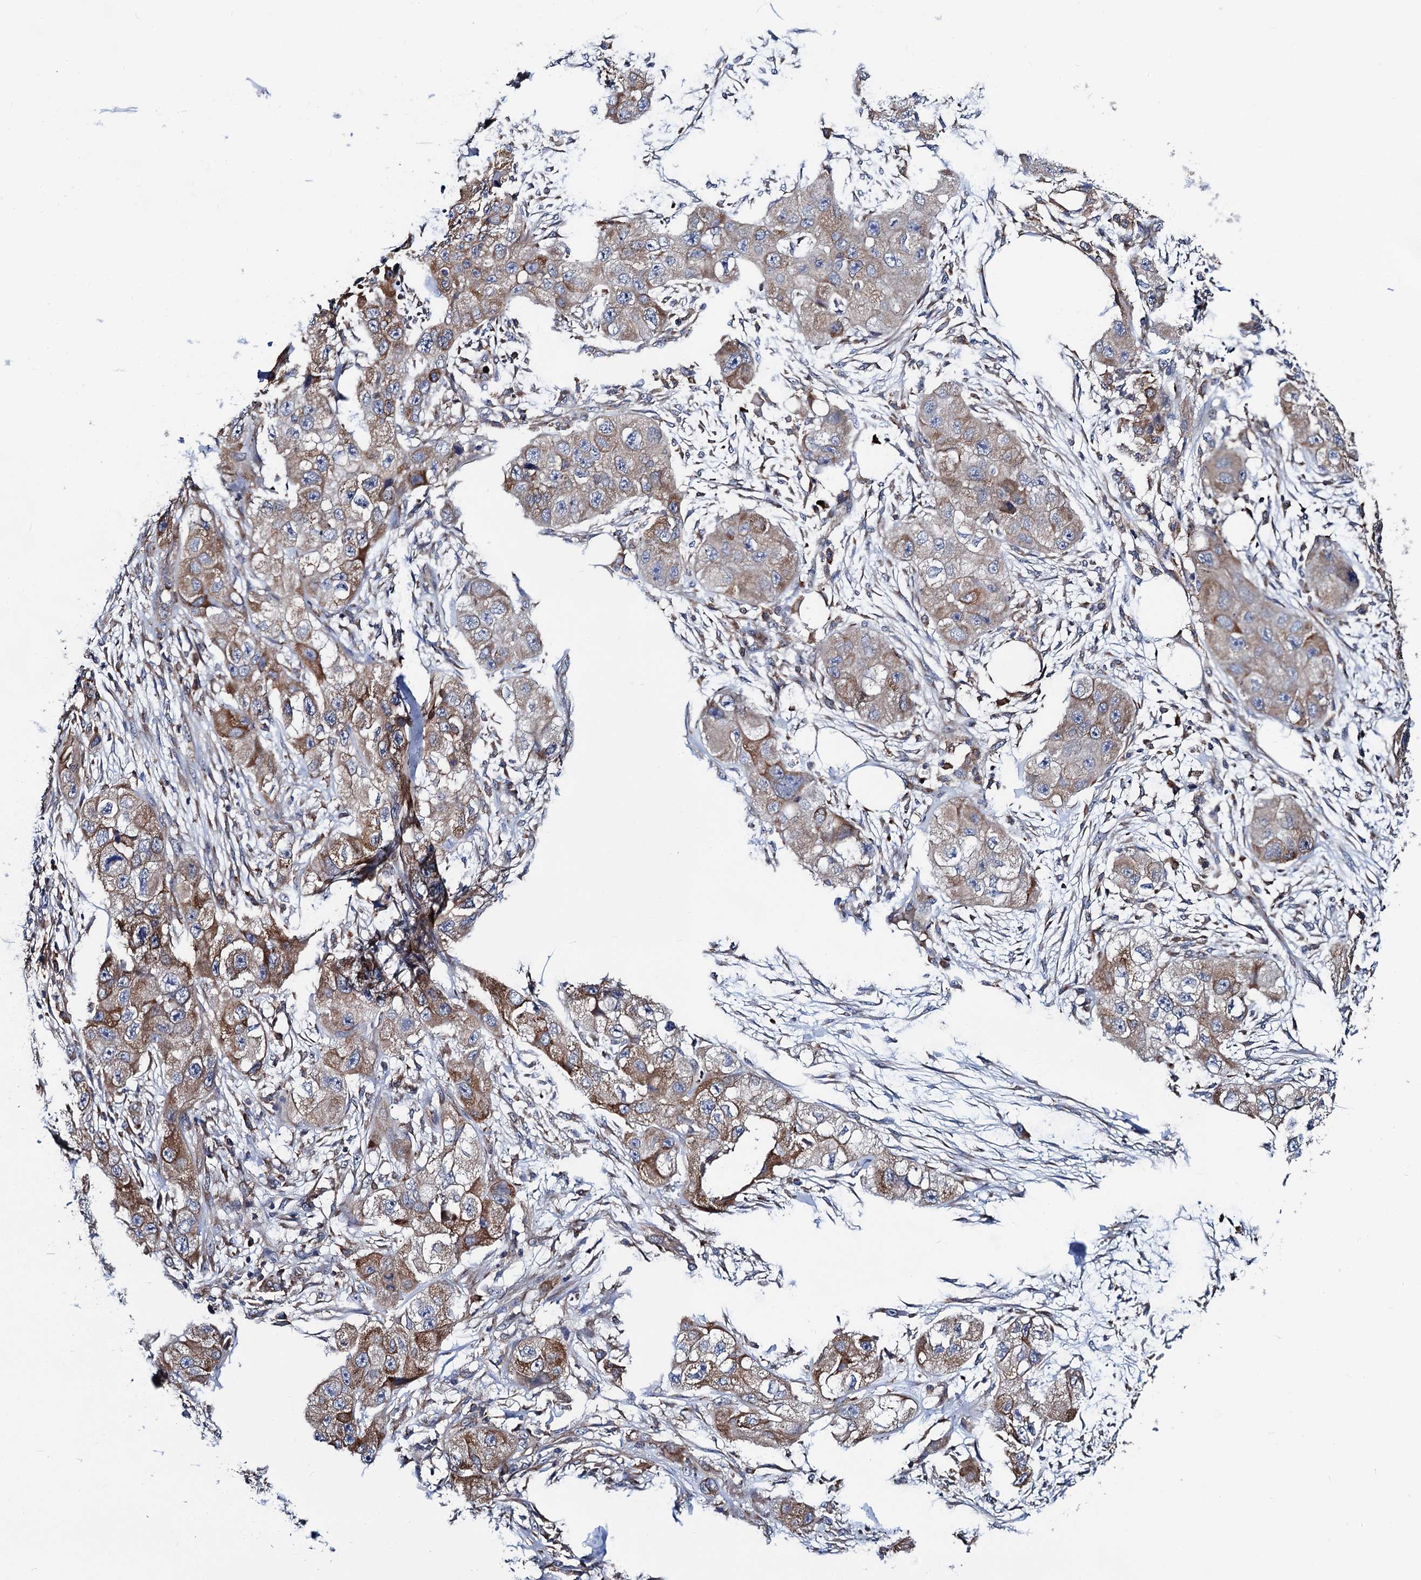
{"staining": {"intensity": "moderate", "quantity": "25%-75%", "location": "cytoplasmic/membranous"}, "tissue": "skin cancer", "cell_type": "Tumor cells", "image_type": "cancer", "snomed": [{"axis": "morphology", "description": "Squamous cell carcinoma, NOS"}, {"axis": "topography", "description": "Skin"}, {"axis": "topography", "description": "Subcutis"}], "caption": "This histopathology image demonstrates squamous cell carcinoma (skin) stained with IHC to label a protein in brown. The cytoplasmic/membranous of tumor cells show moderate positivity for the protein. Nuclei are counter-stained blue.", "gene": "PGLS", "patient": {"sex": "male", "age": 73}}